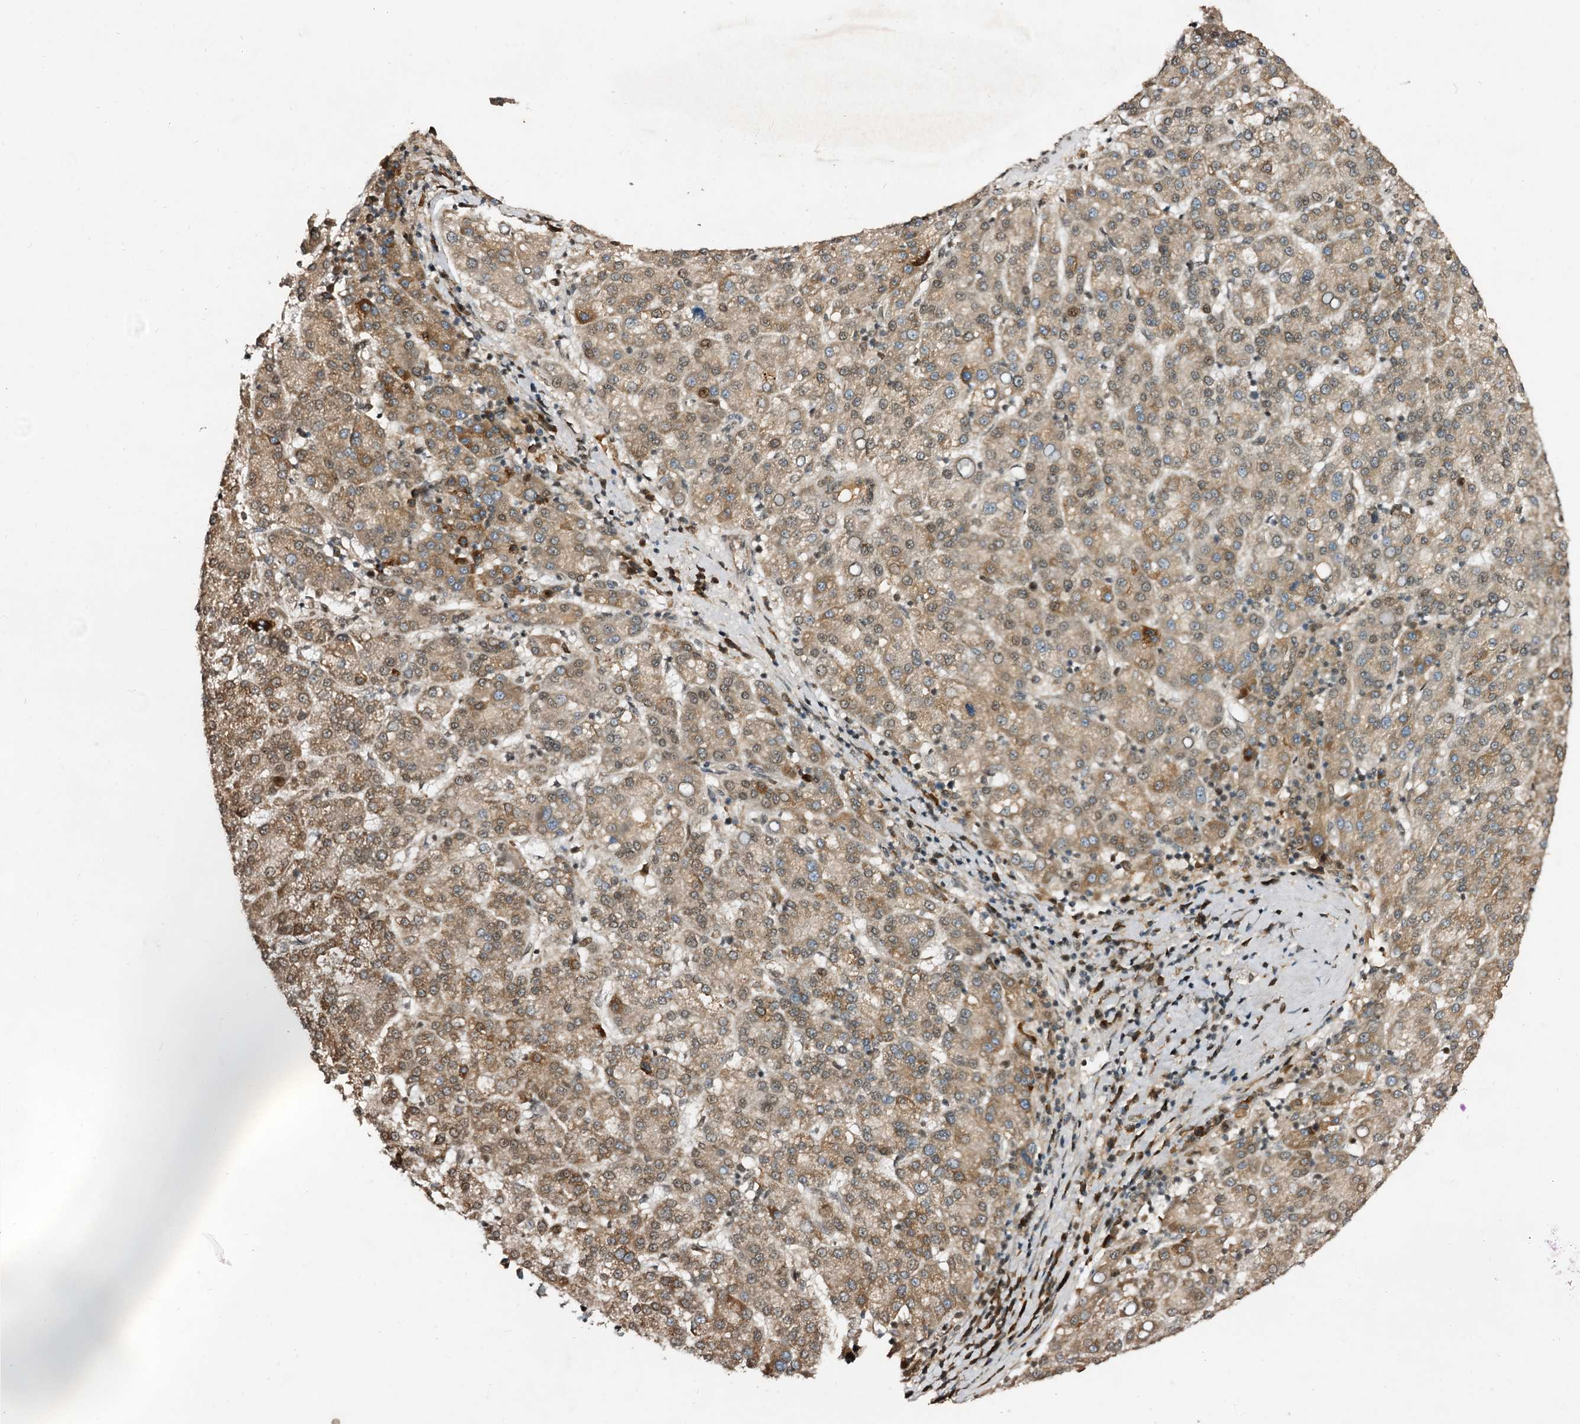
{"staining": {"intensity": "moderate", "quantity": ">75%", "location": "cytoplasmic/membranous"}, "tissue": "liver cancer", "cell_type": "Tumor cells", "image_type": "cancer", "snomed": [{"axis": "morphology", "description": "Carcinoma, Hepatocellular, NOS"}, {"axis": "topography", "description": "Liver"}], "caption": "Immunohistochemistry of human liver cancer reveals medium levels of moderate cytoplasmic/membranous positivity in approximately >75% of tumor cells.", "gene": "TRAPPC4", "patient": {"sex": "female", "age": 58}}